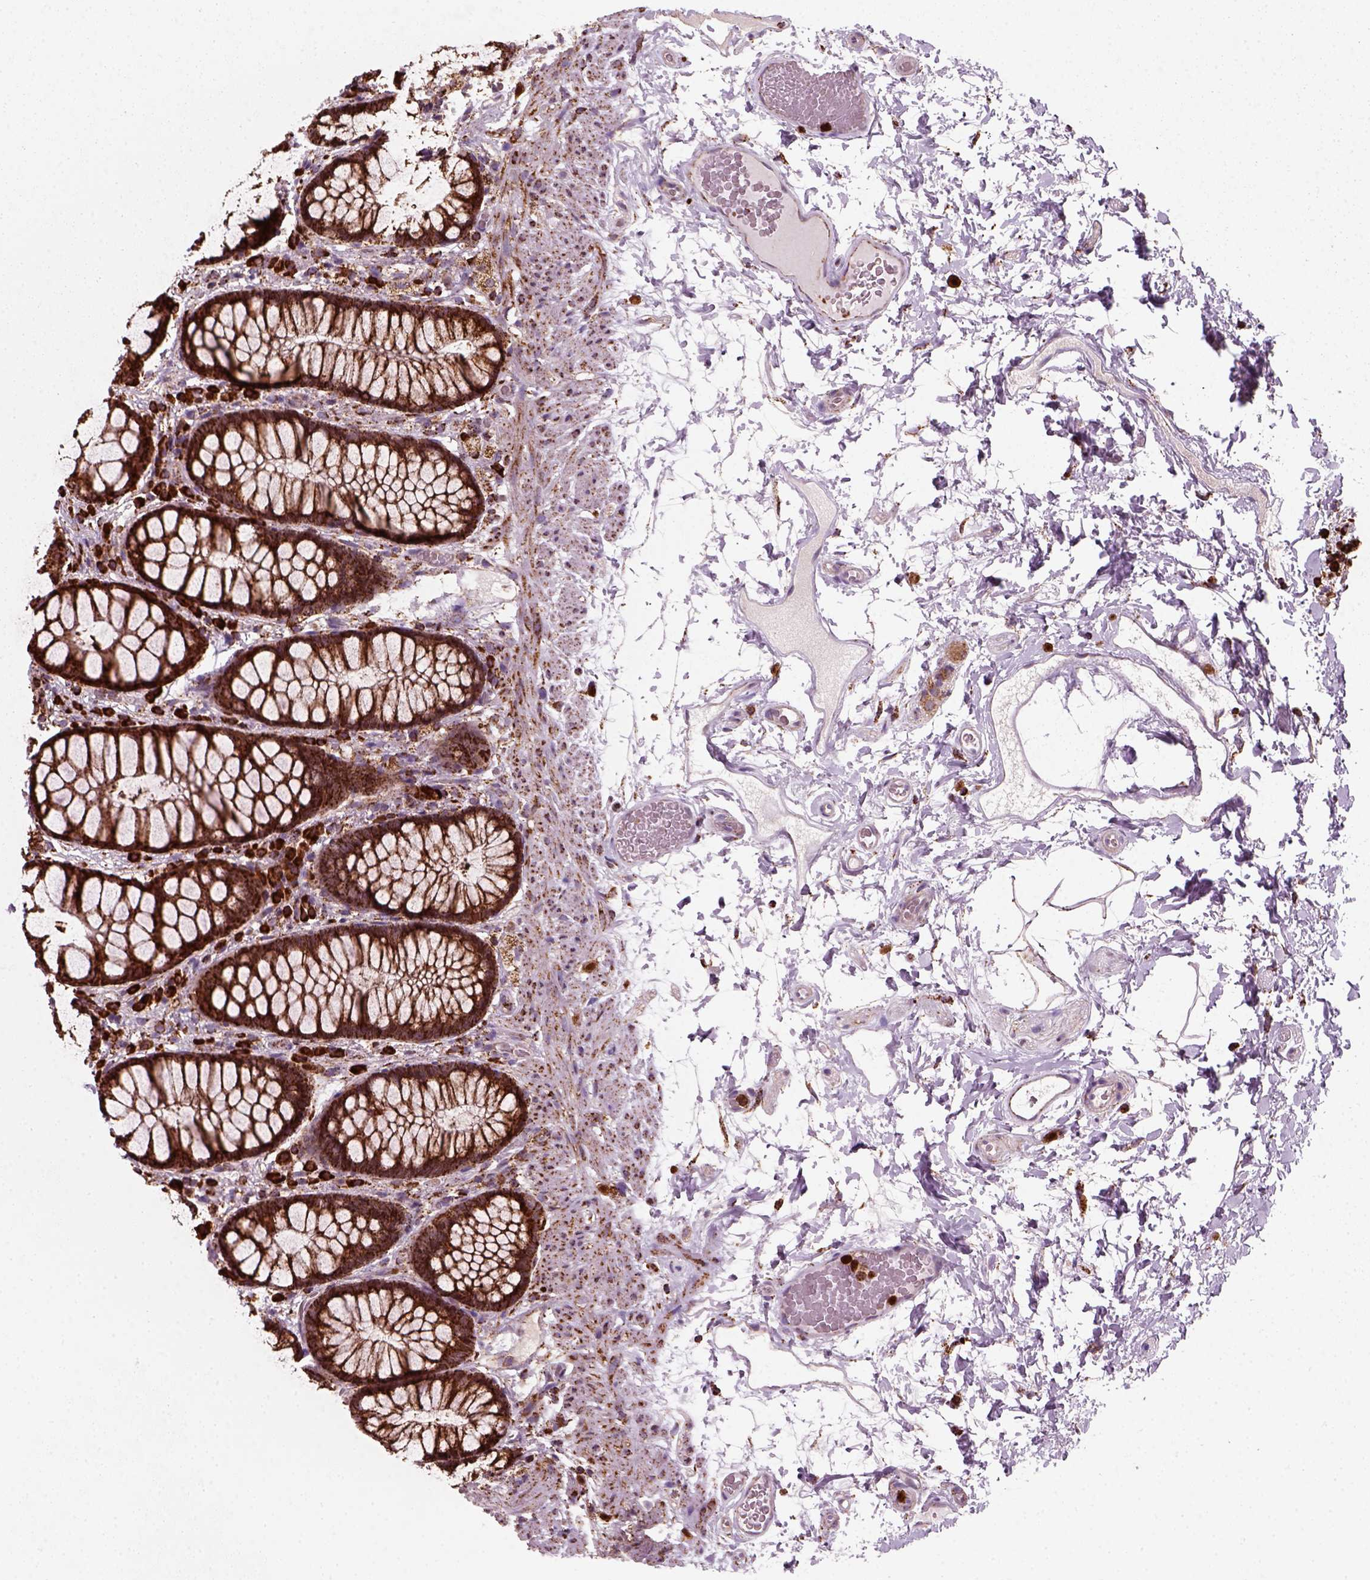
{"staining": {"intensity": "strong", "quantity": ">75%", "location": "cytoplasmic/membranous"}, "tissue": "rectum", "cell_type": "Glandular cells", "image_type": "normal", "snomed": [{"axis": "morphology", "description": "Normal tissue, NOS"}, {"axis": "topography", "description": "Rectum"}], "caption": "Immunohistochemistry image of unremarkable rectum stained for a protein (brown), which shows high levels of strong cytoplasmic/membranous positivity in approximately >75% of glandular cells.", "gene": "NUDT16L1", "patient": {"sex": "female", "age": 62}}